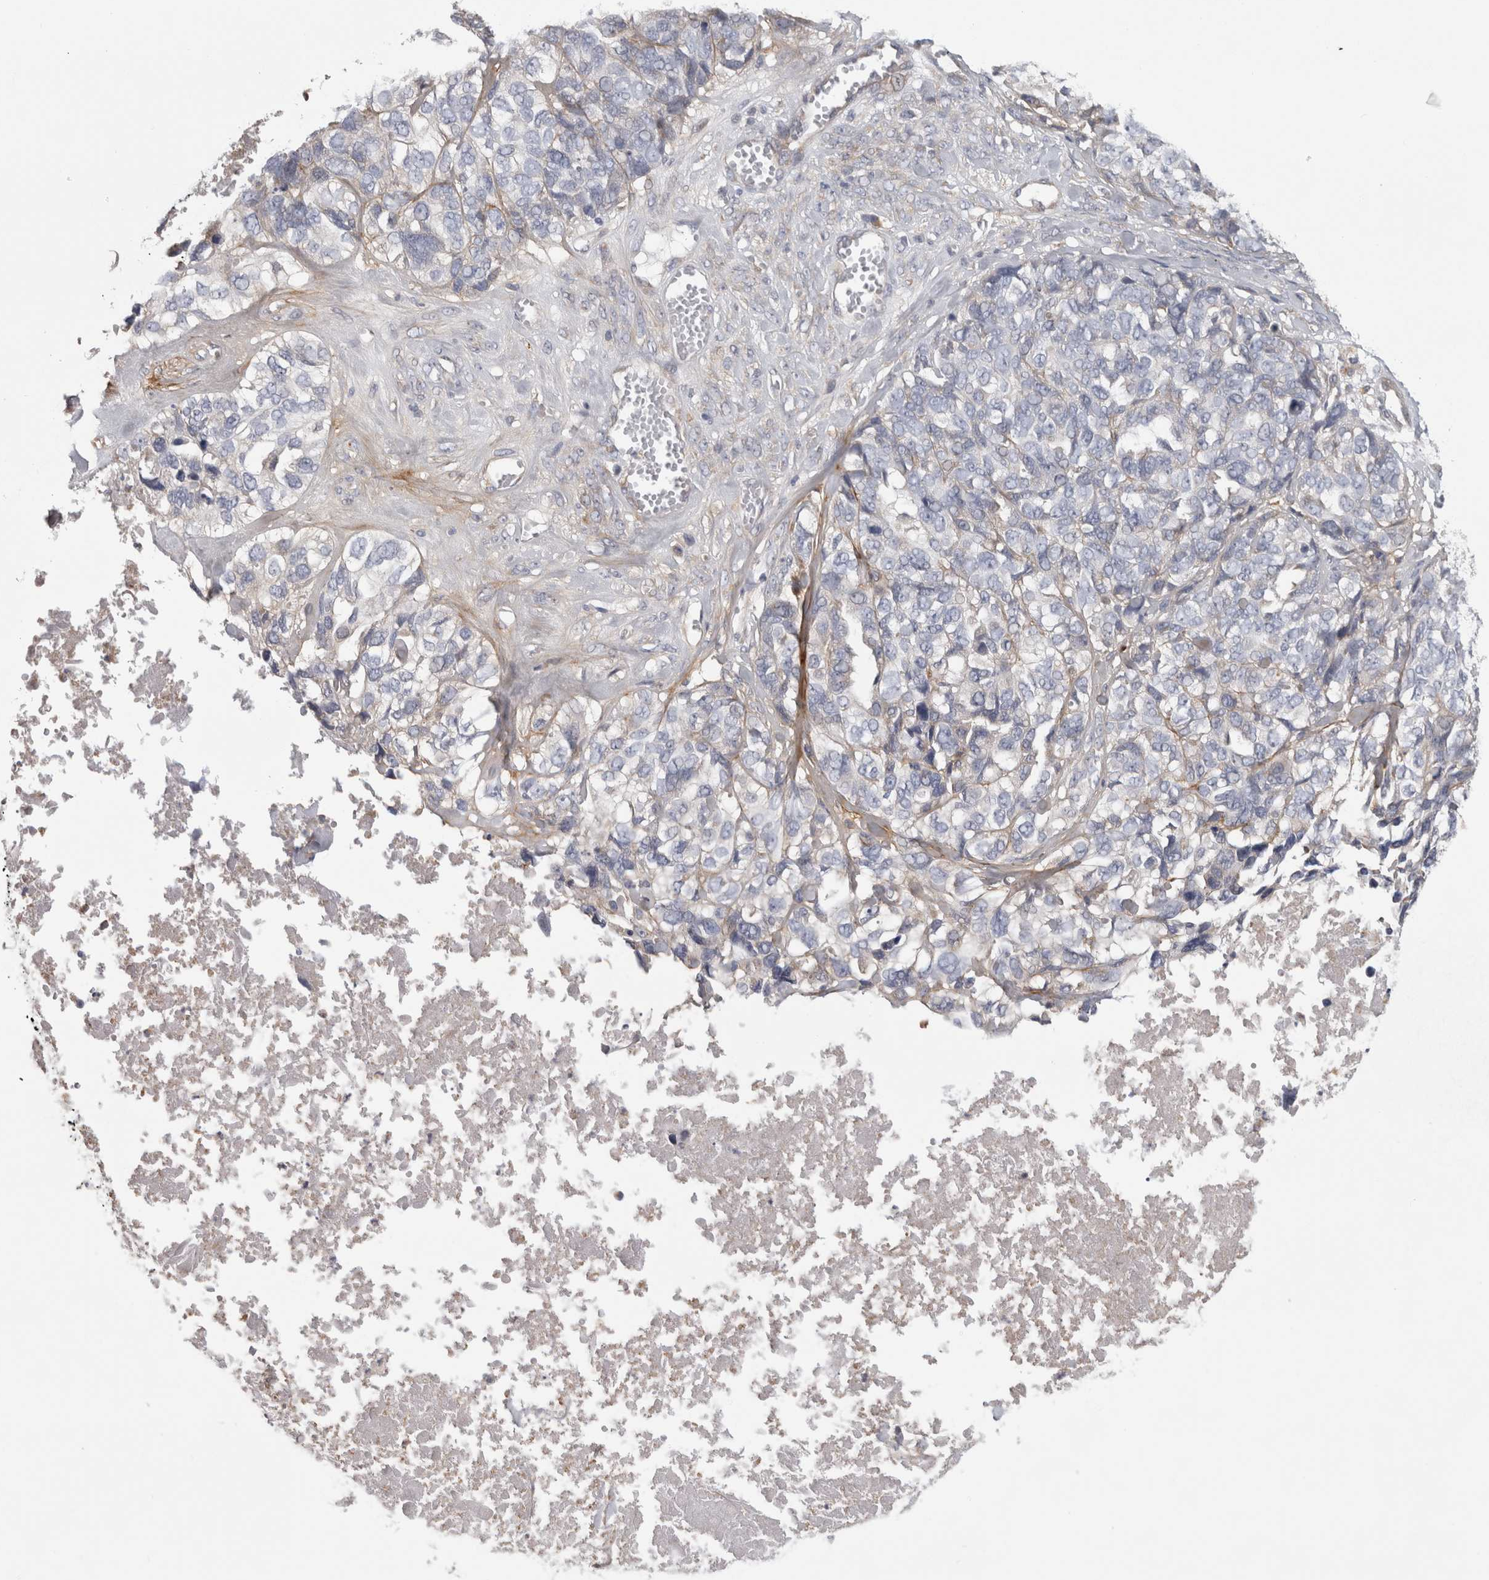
{"staining": {"intensity": "negative", "quantity": "none", "location": "none"}, "tissue": "ovarian cancer", "cell_type": "Tumor cells", "image_type": "cancer", "snomed": [{"axis": "morphology", "description": "Cystadenocarcinoma, serous, NOS"}, {"axis": "topography", "description": "Ovary"}], "caption": "Human ovarian cancer stained for a protein using immunohistochemistry (IHC) displays no expression in tumor cells.", "gene": "ATXN2", "patient": {"sex": "female", "age": 79}}